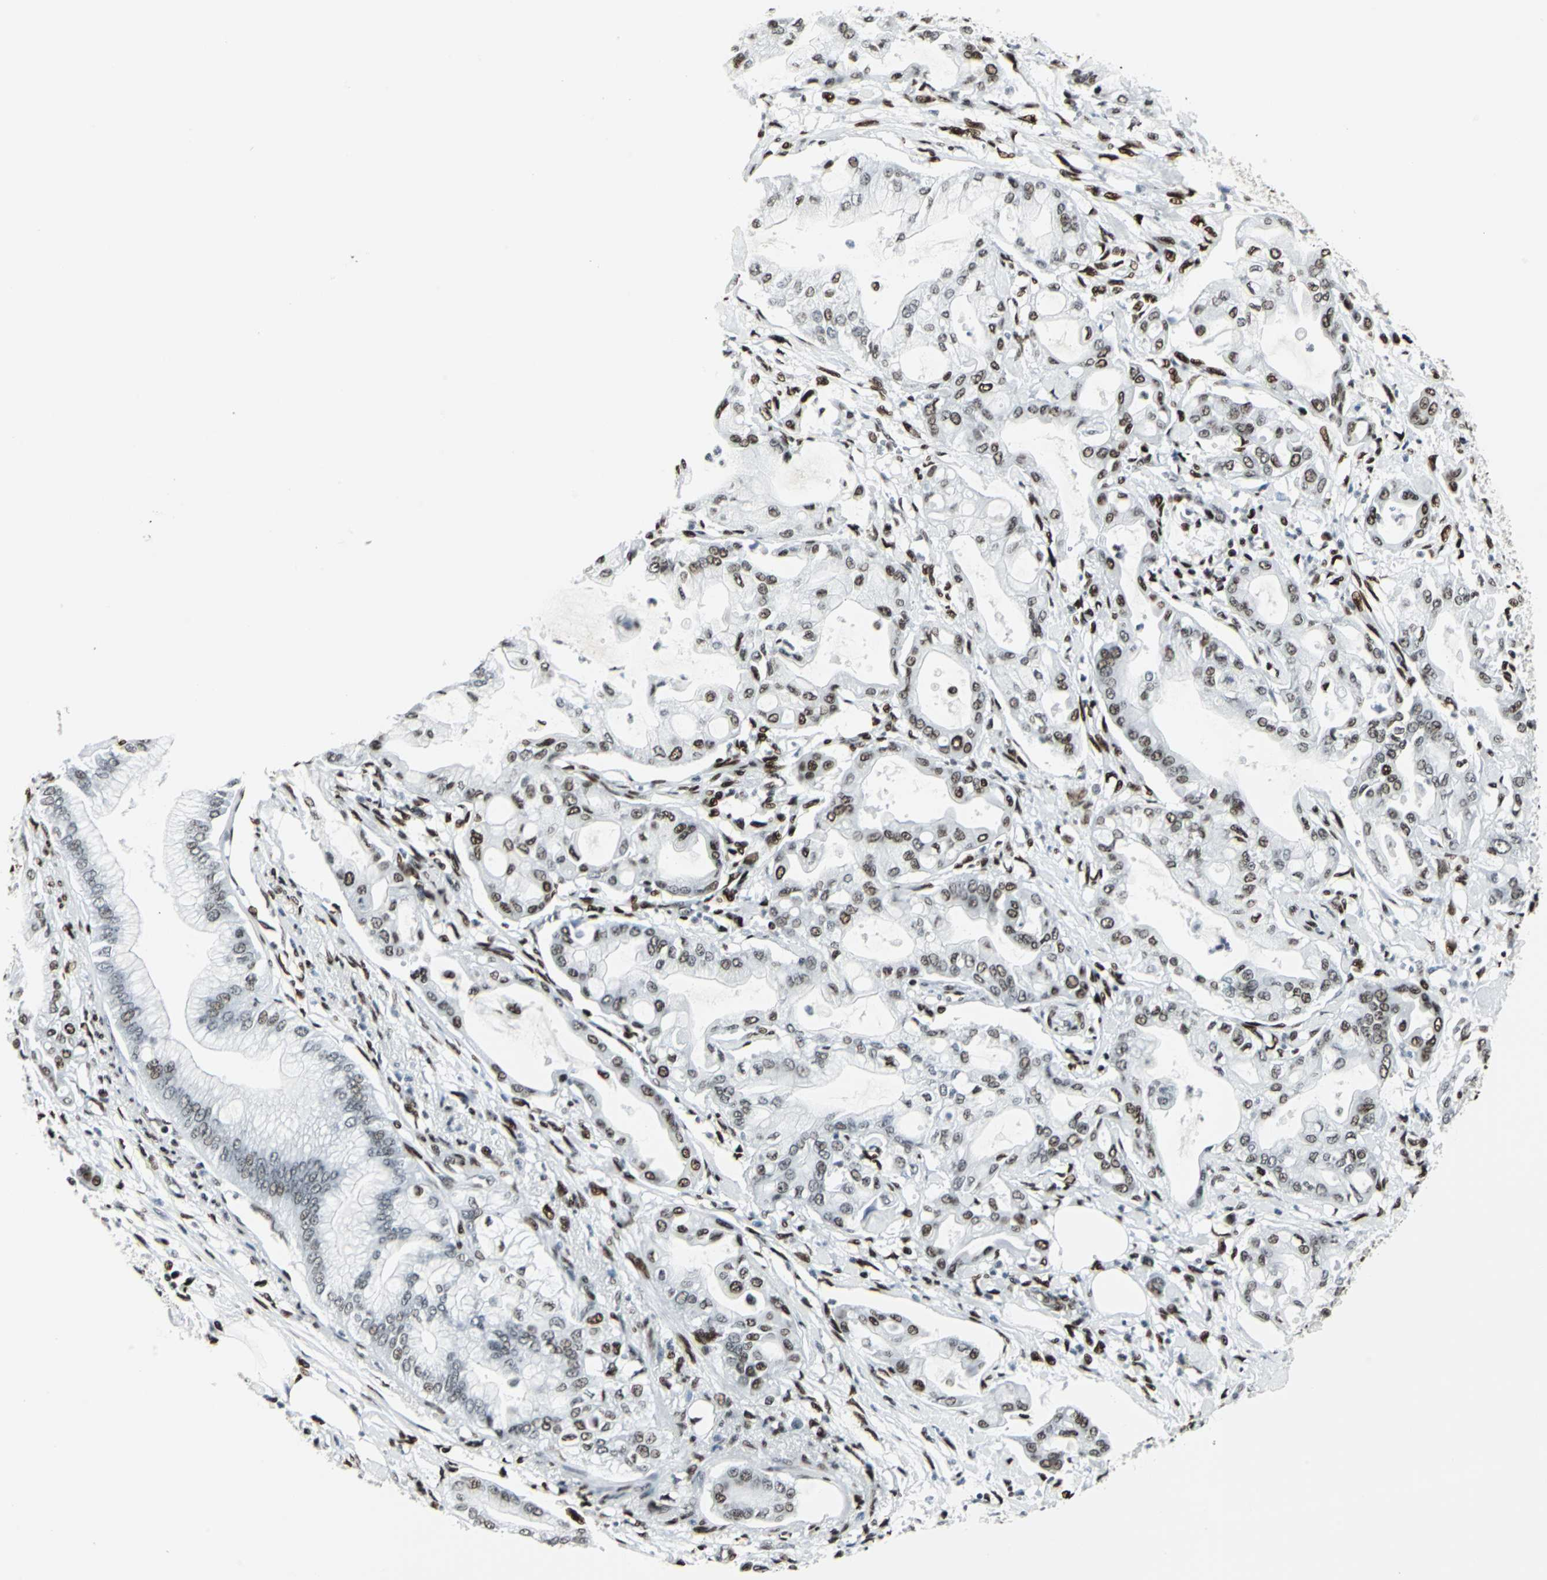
{"staining": {"intensity": "moderate", "quantity": "<25%", "location": "nuclear"}, "tissue": "pancreatic cancer", "cell_type": "Tumor cells", "image_type": "cancer", "snomed": [{"axis": "morphology", "description": "Adenocarcinoma, NOS"}, {"axis": "morphology", "description": "Adenocarcinoma, metastatic, NOS"}, {"axis": "topography", "description": "Lymph node"}, {"axis": "topography", "description": "Pancreas"}, {"axis": "topography", "description": "Duodenum"}], "caption": "This is an image of immunohistochemistry staining of pancreatic cancer (metastatic adenocarcinoma), which shows moderate staining in the nuclear of tumor cells.", "gene": "HDAC2", "patient": {"sex": "female", "age": 64}}